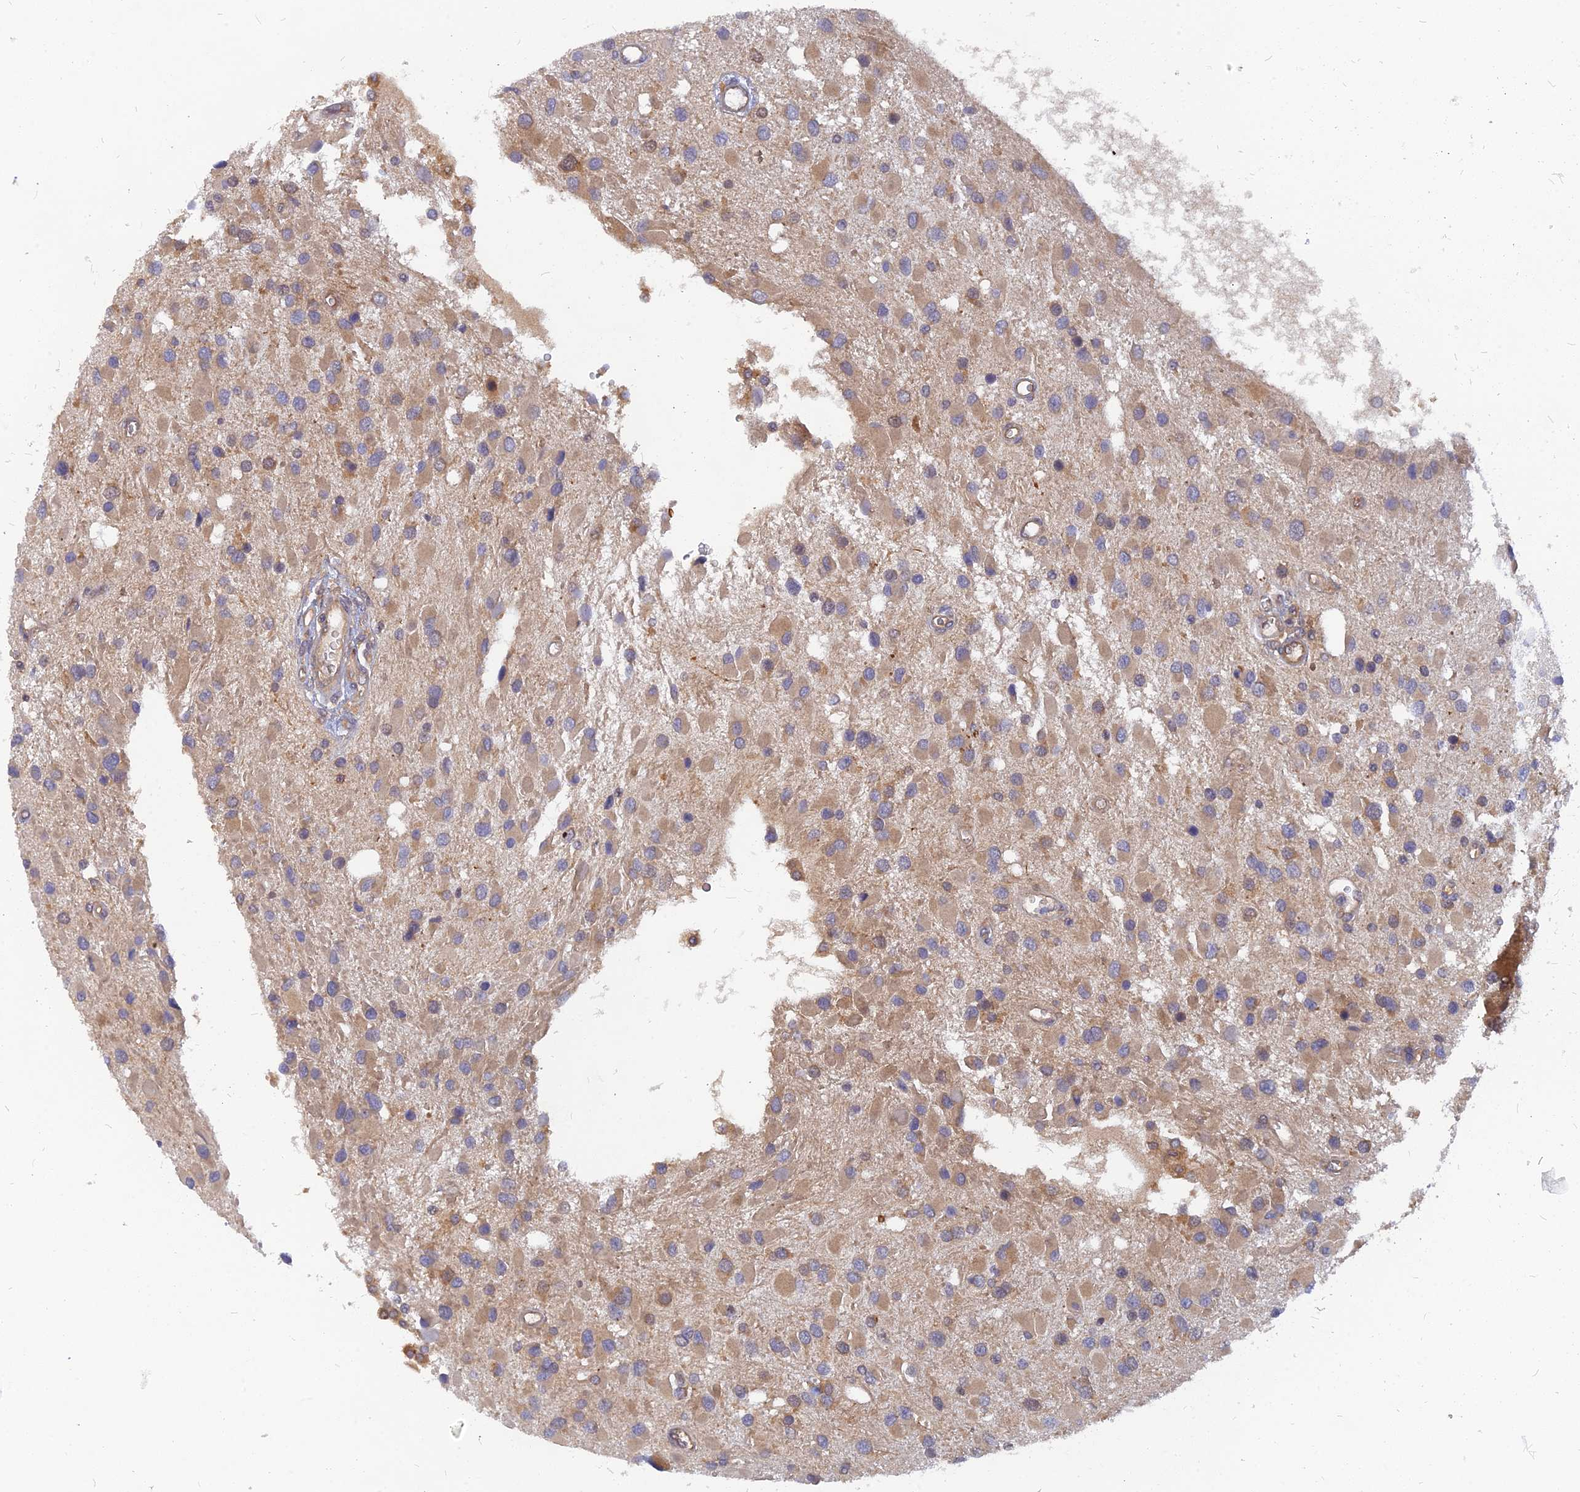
{"staining": {"intensity": "moderate", "quantity": ">75%", "location": "cytoplasmic/membranous"}, "tissue": "glioma", "cell_type": "Tumor cells", "image_type": "cancer", "snomed": [{"axis": "morphology", "description": "Glioma, malignant, High grade"}, {"axis": "topography", "description": "Brain"}], "caption": "DAB immunohistochemical staining of glioma demonstrates moderate cytoplasmic/membranous protein positivity in about >75% of tumor cells.", "gene": "ARL2BP", "patient": {"sex": "male", "age": 53}}